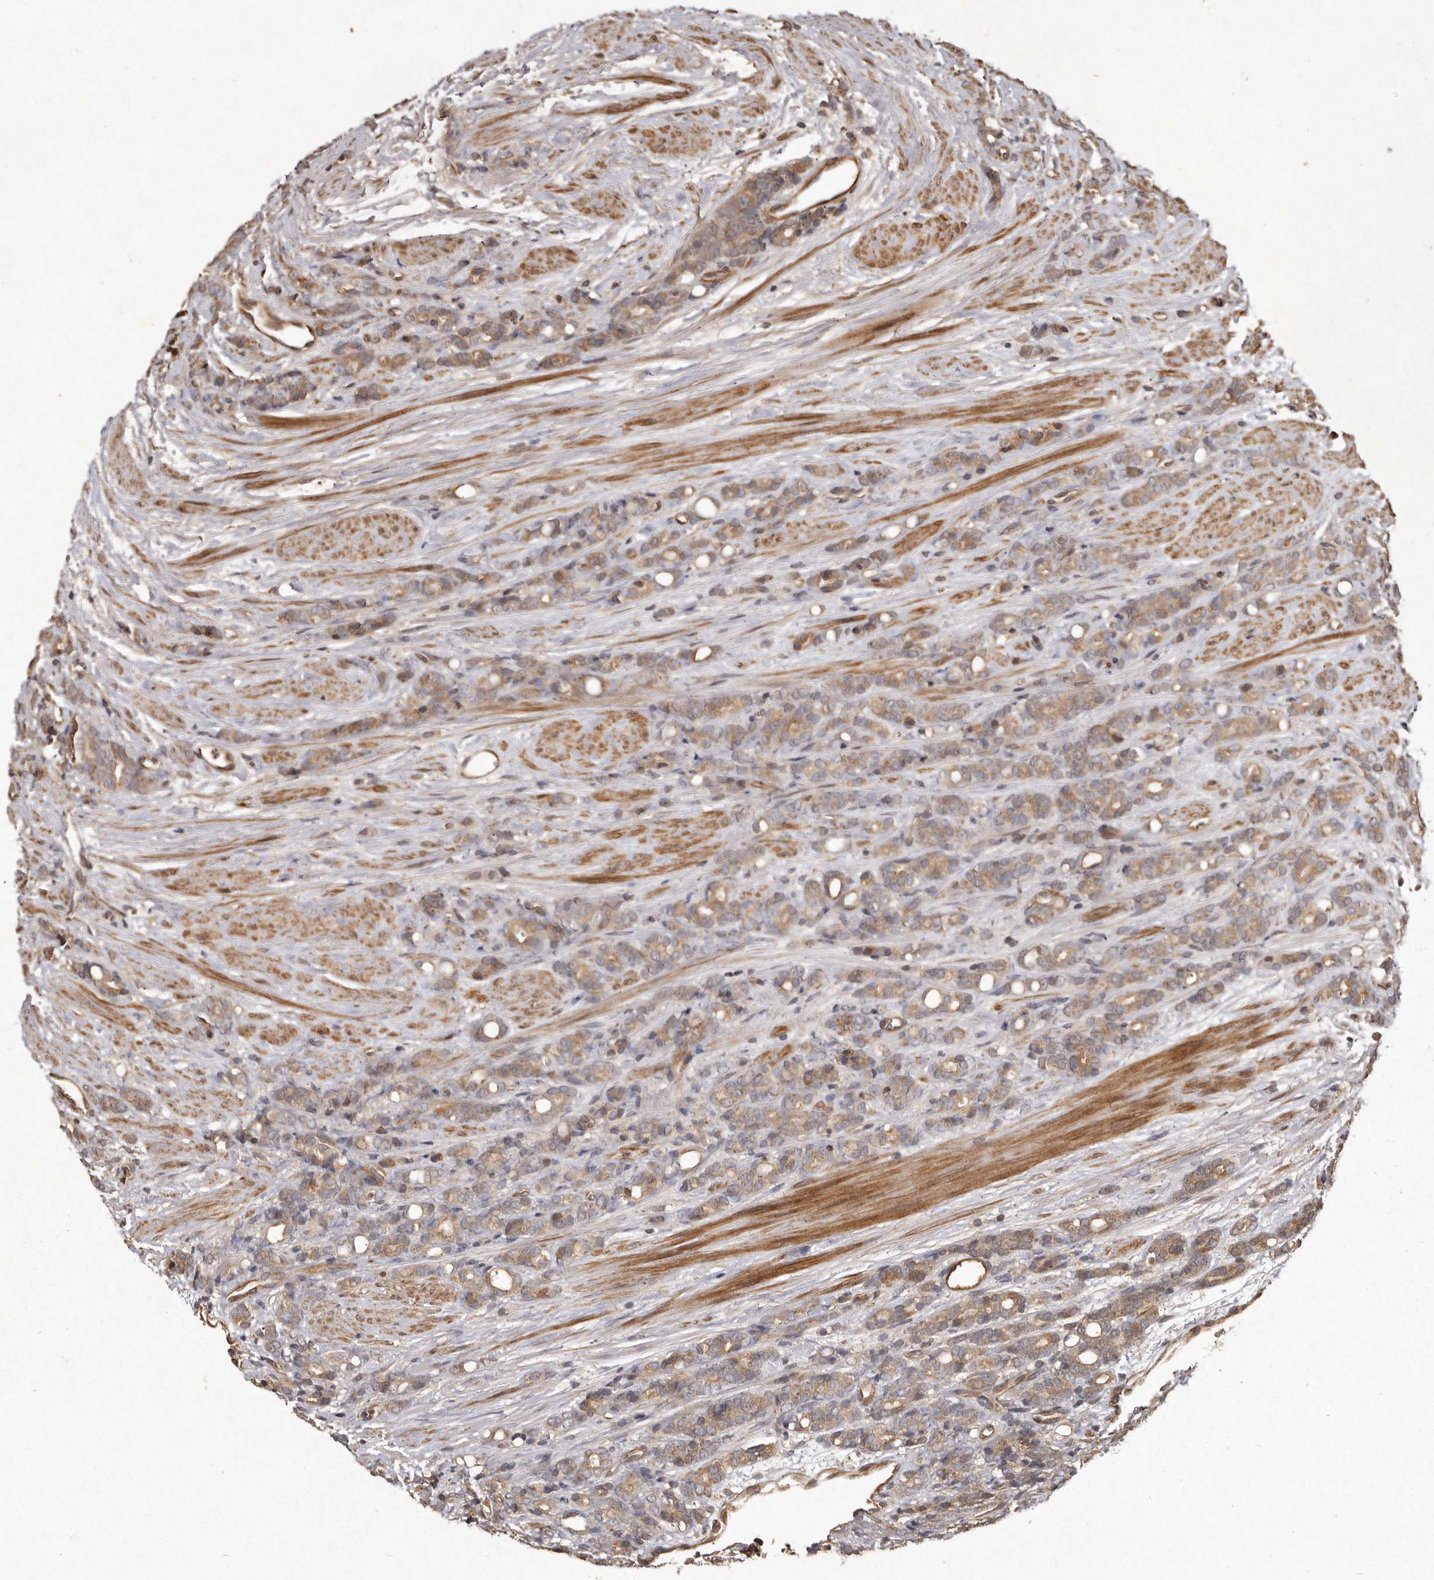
{"staining": {"intensity": "moderate", "quantity": ">75%", "location": "cytoplasmic/membranous"}, "tissue": "prostate cancer", "cell_type": "Tumor cells", "image_type": "cancer", "snomed": [{"axis": "morphology", "description": "Adenocarcinoma, High grade"}, {"axis": "topography", "description": "Prostate"}], "caption": "Prostate adenocarcinoma (high-grade) stained for a protein (brown) shows moderate cytoplasmic/membranous positive staining in approximately >75% of tumor cells.", "gene": "SEMA3A", "patient": {"sex": "male", "age": 62}}